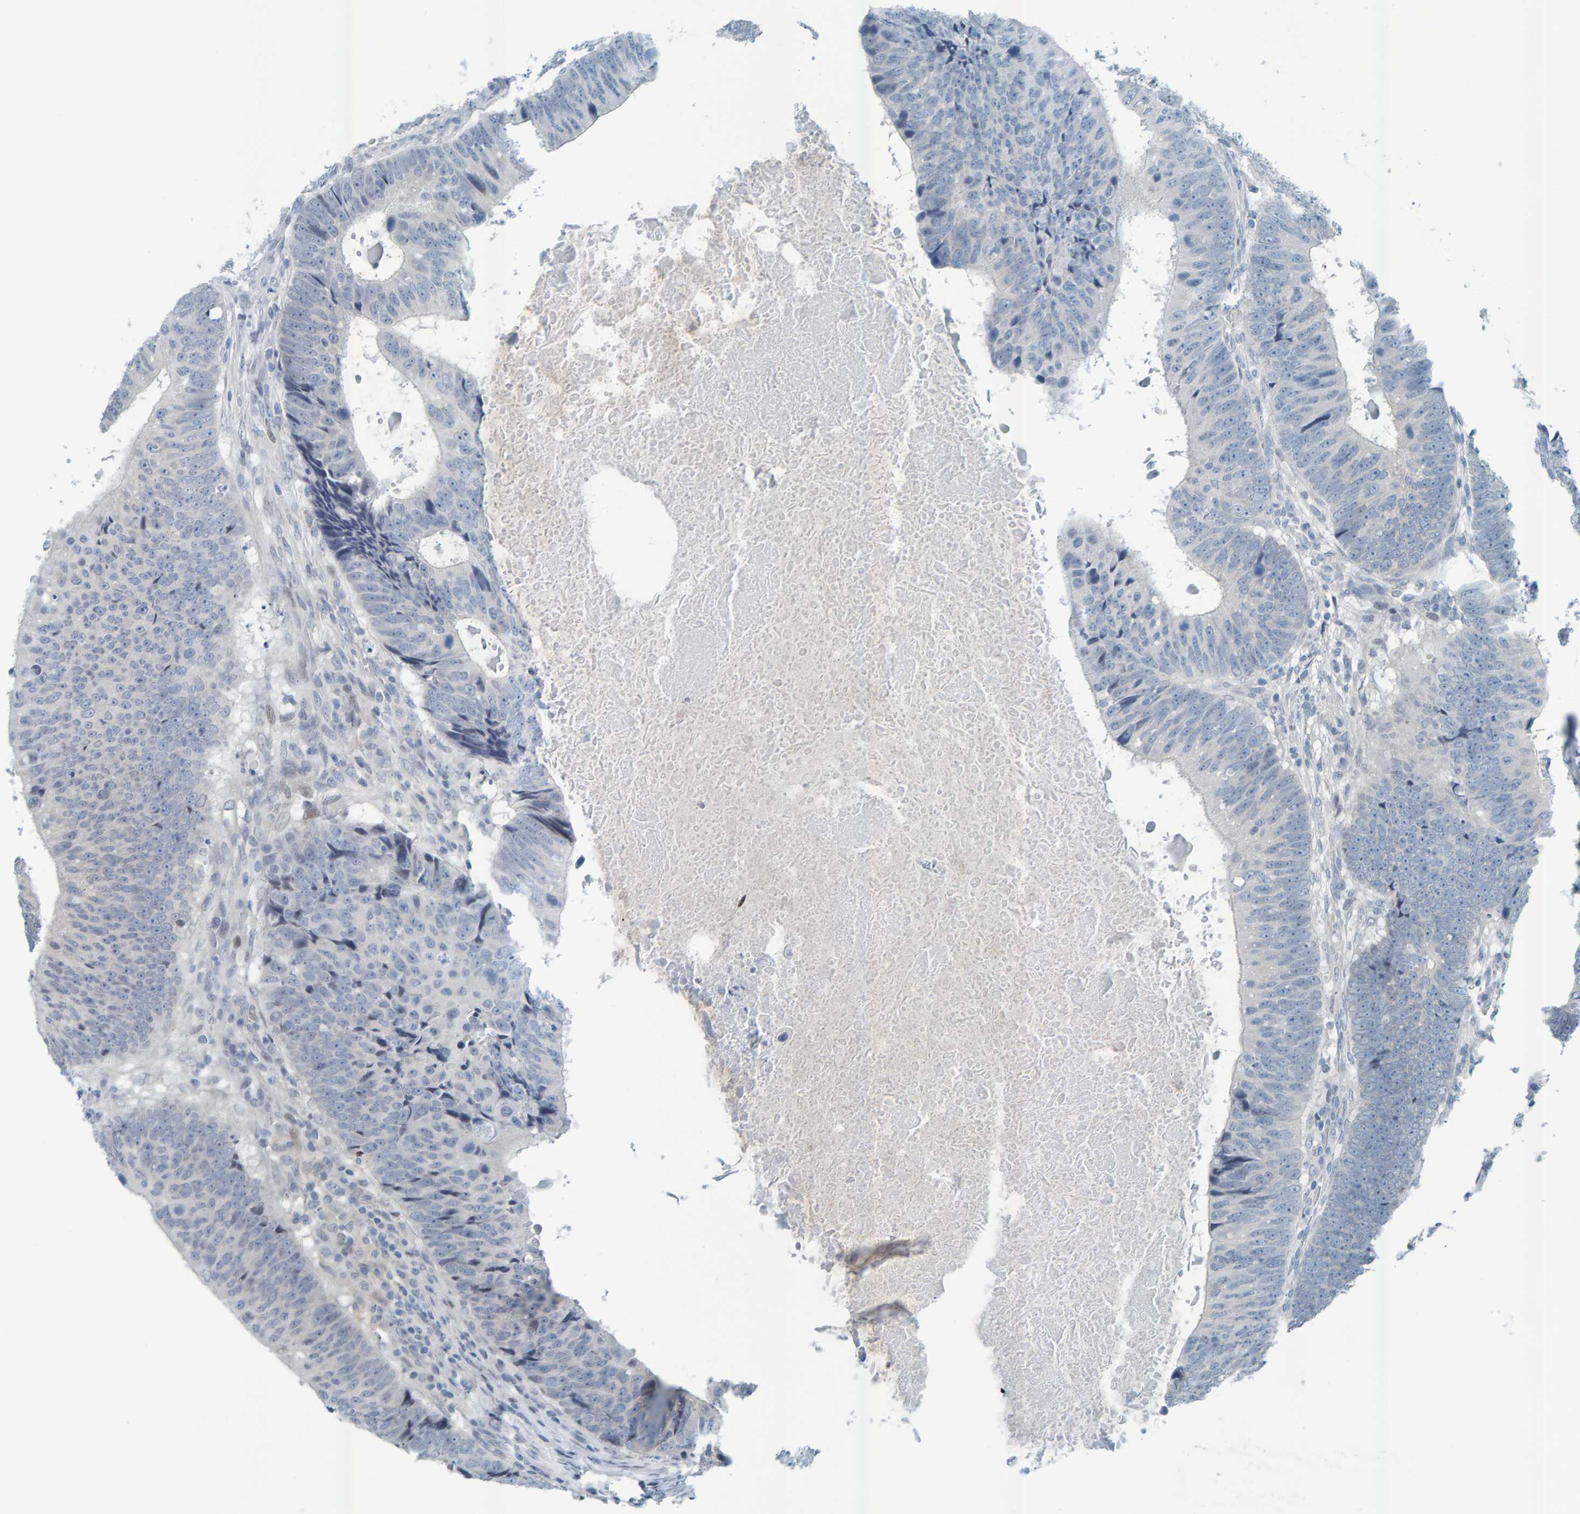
{"staining": {"intensity": "negative", "quantity": "none", "location": "none"}, "tissue": "colorectal cancer", "cell_type": "Tumor cells", "image_type": "cancer", "snomed": [{"axis": "morphology", "description": "Adenocarcinoma, NOS"}, {"axis": "topography", "description": "Colon"}], "caption": "The immunohistochemistry (IHC) micrograph has no significant positivity in tumor cells of colorectal cancer tissue.", "gene": "CNP", "patient": {"sex": "male", "age": 56}}